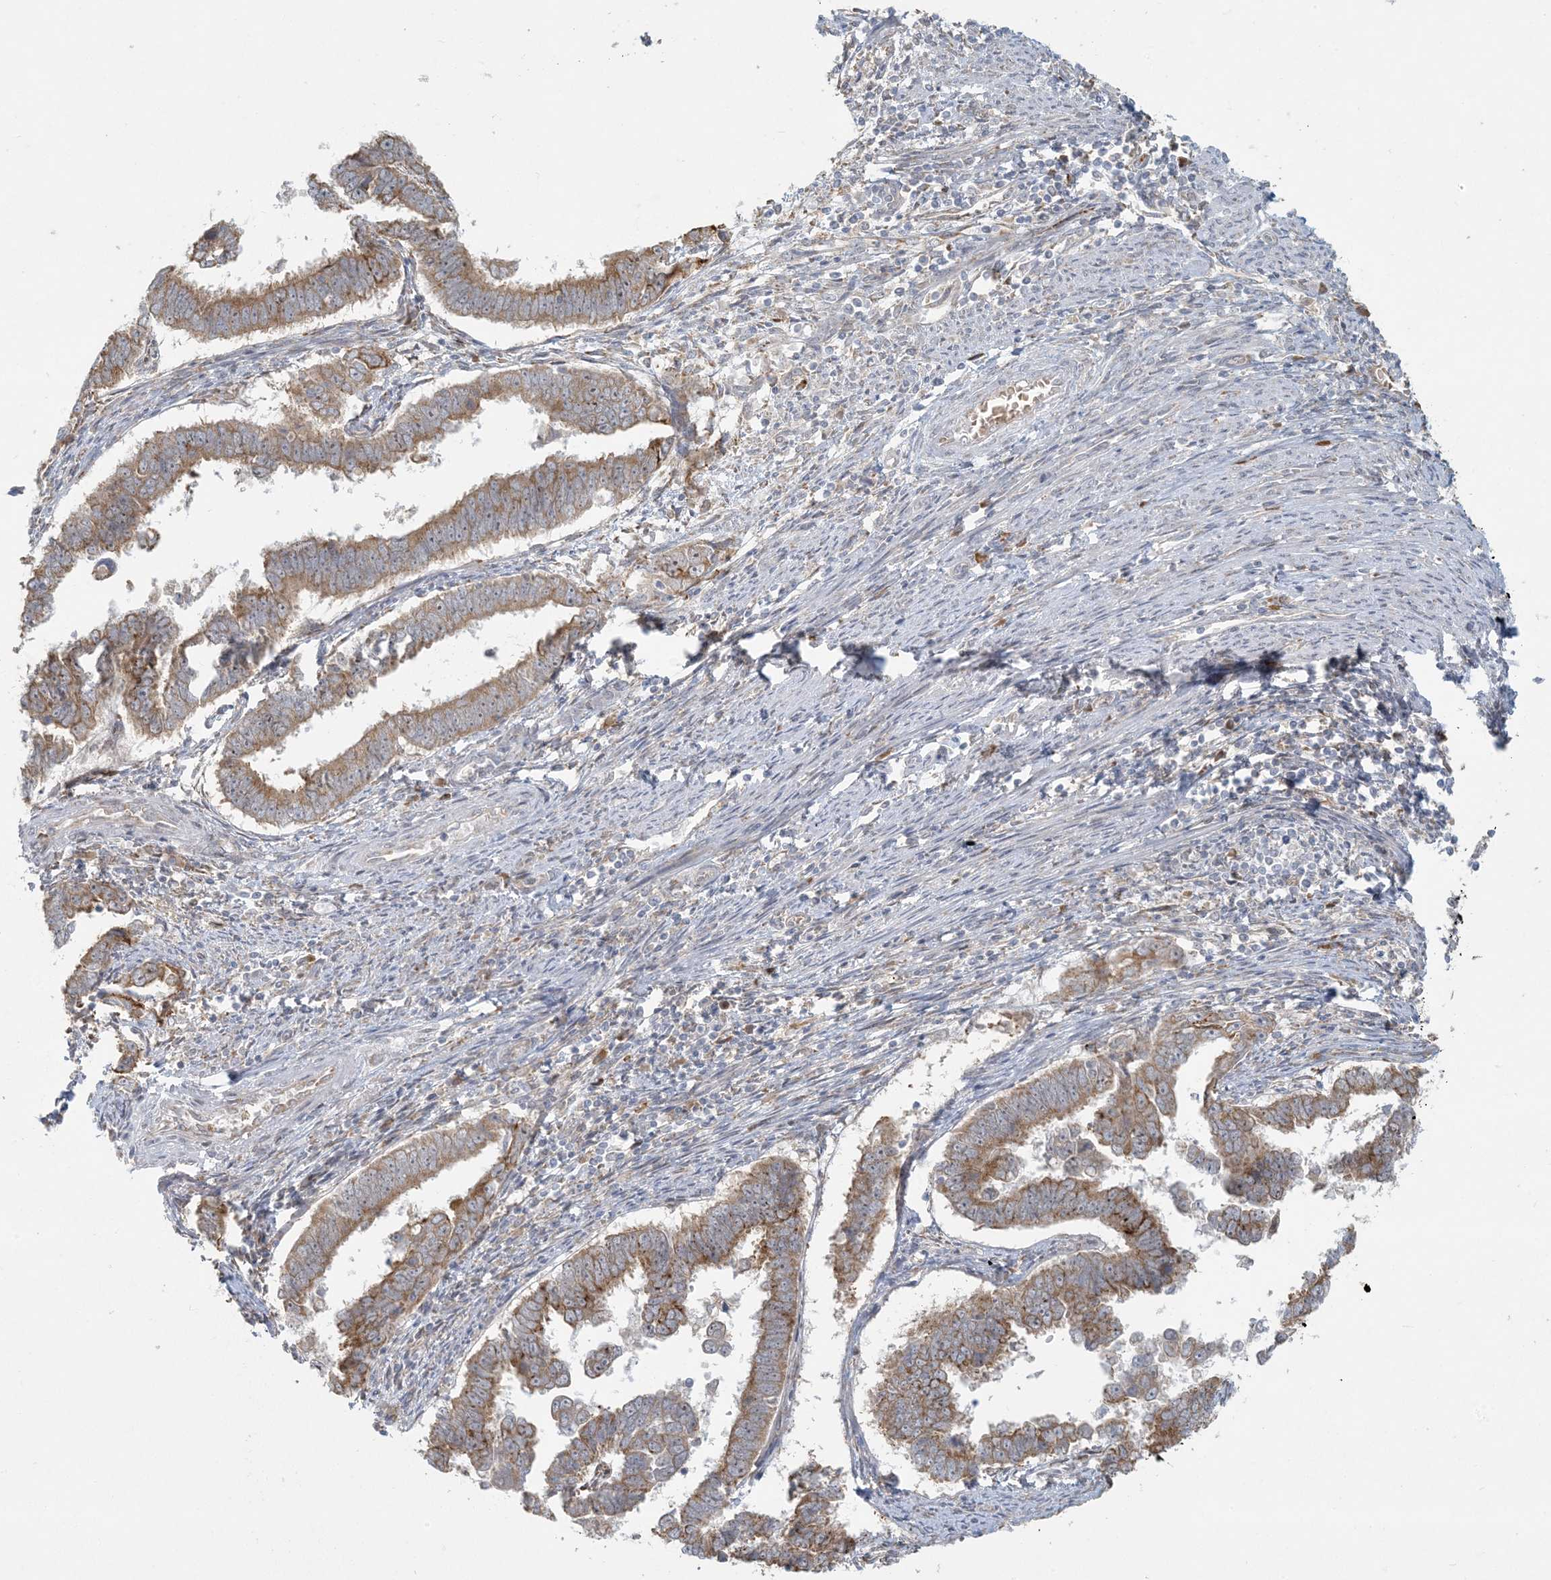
{"staining": {"intensity": "moderate", "quantity": ">75%", "location": "cytoplasmic/membranous"}, "tissue": "endometrial cancer", "cell_type": "Tumor cells", "image_type": "cancer", "snomed": [{"axis": "morphology", "description": "Adenocarcinoma, NOS"}, {"axis": "topography", "description": "Endometrium"}], "caption": "DAB immunohistochemical staining of endometrial cancer reveals moderate cytoplasmic/membranous protein expression in about >75% of tumor cells.", "gene": "HACL1", "patient": {"sex": "female", "age": 75}}